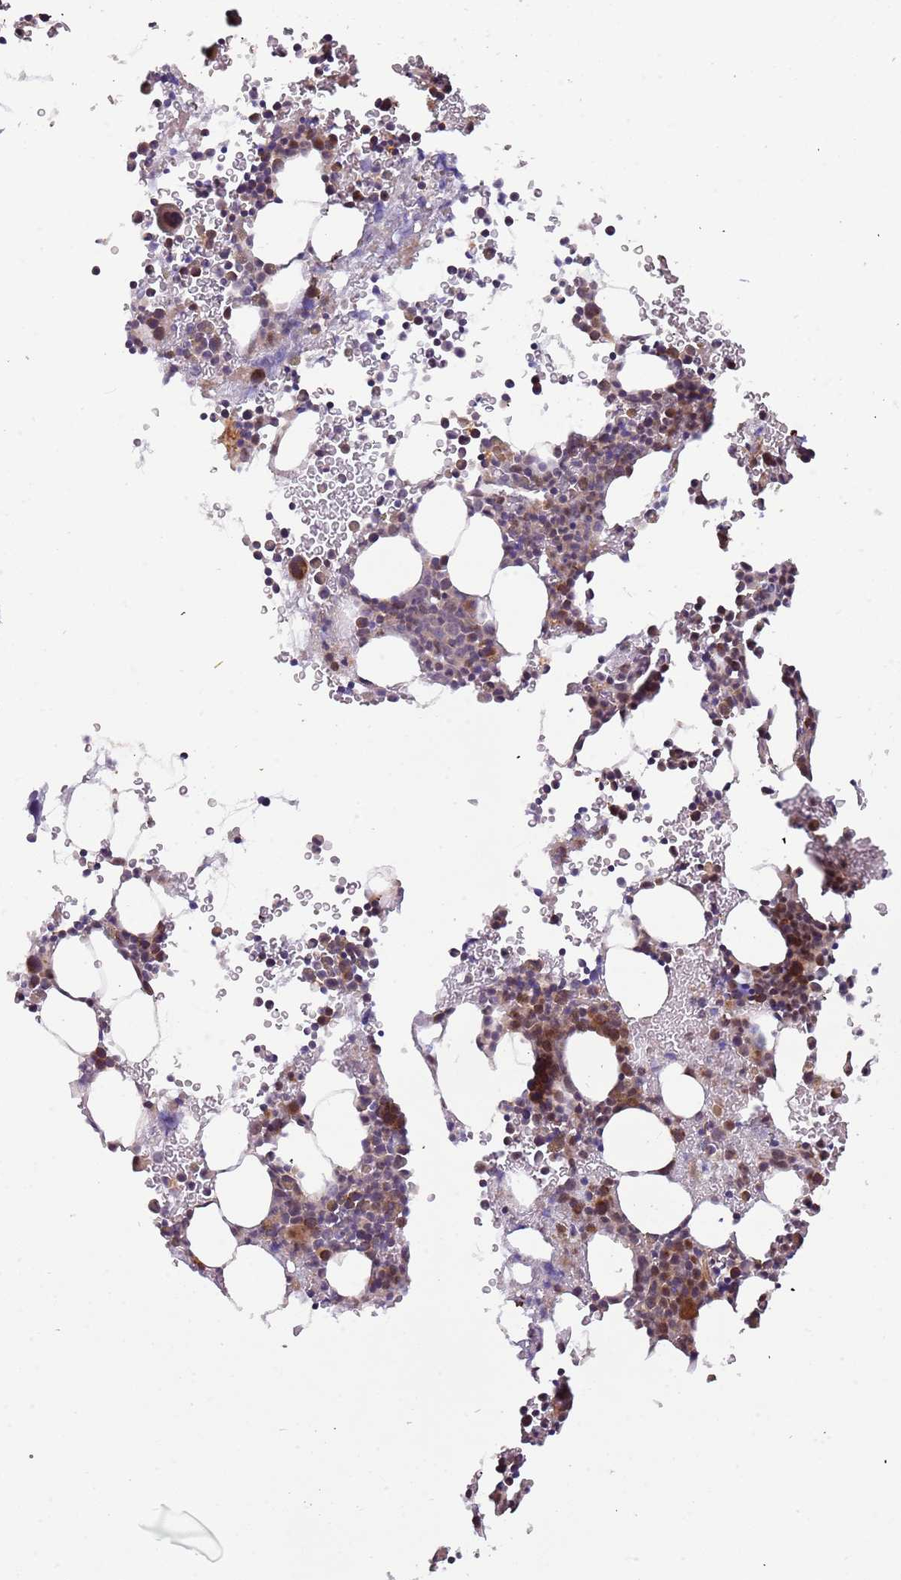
{"staining": {"intensity": "moderate", "quantity": "25%-75%", "location": "cytoplasmic/membranous,nuclear"}, "tissue": "bone marrow", "cell_type": "Hematopoietic cells", "image_type": "normal", "snomed": [{"axis": "morphology", "description": "Normal tissue, NOS"}, {"axis": "topography", "description": "Bone marrow"}], "caption": "IHC of normal human bone marrow demonstrates medium levels of moderate cytoplasmic/membranous,nuclear expression in approximately 25%-75% of hematopoietic cells.", "gene": "TRAPPC6B", "patient": {"sex": "male", "age": 41}}